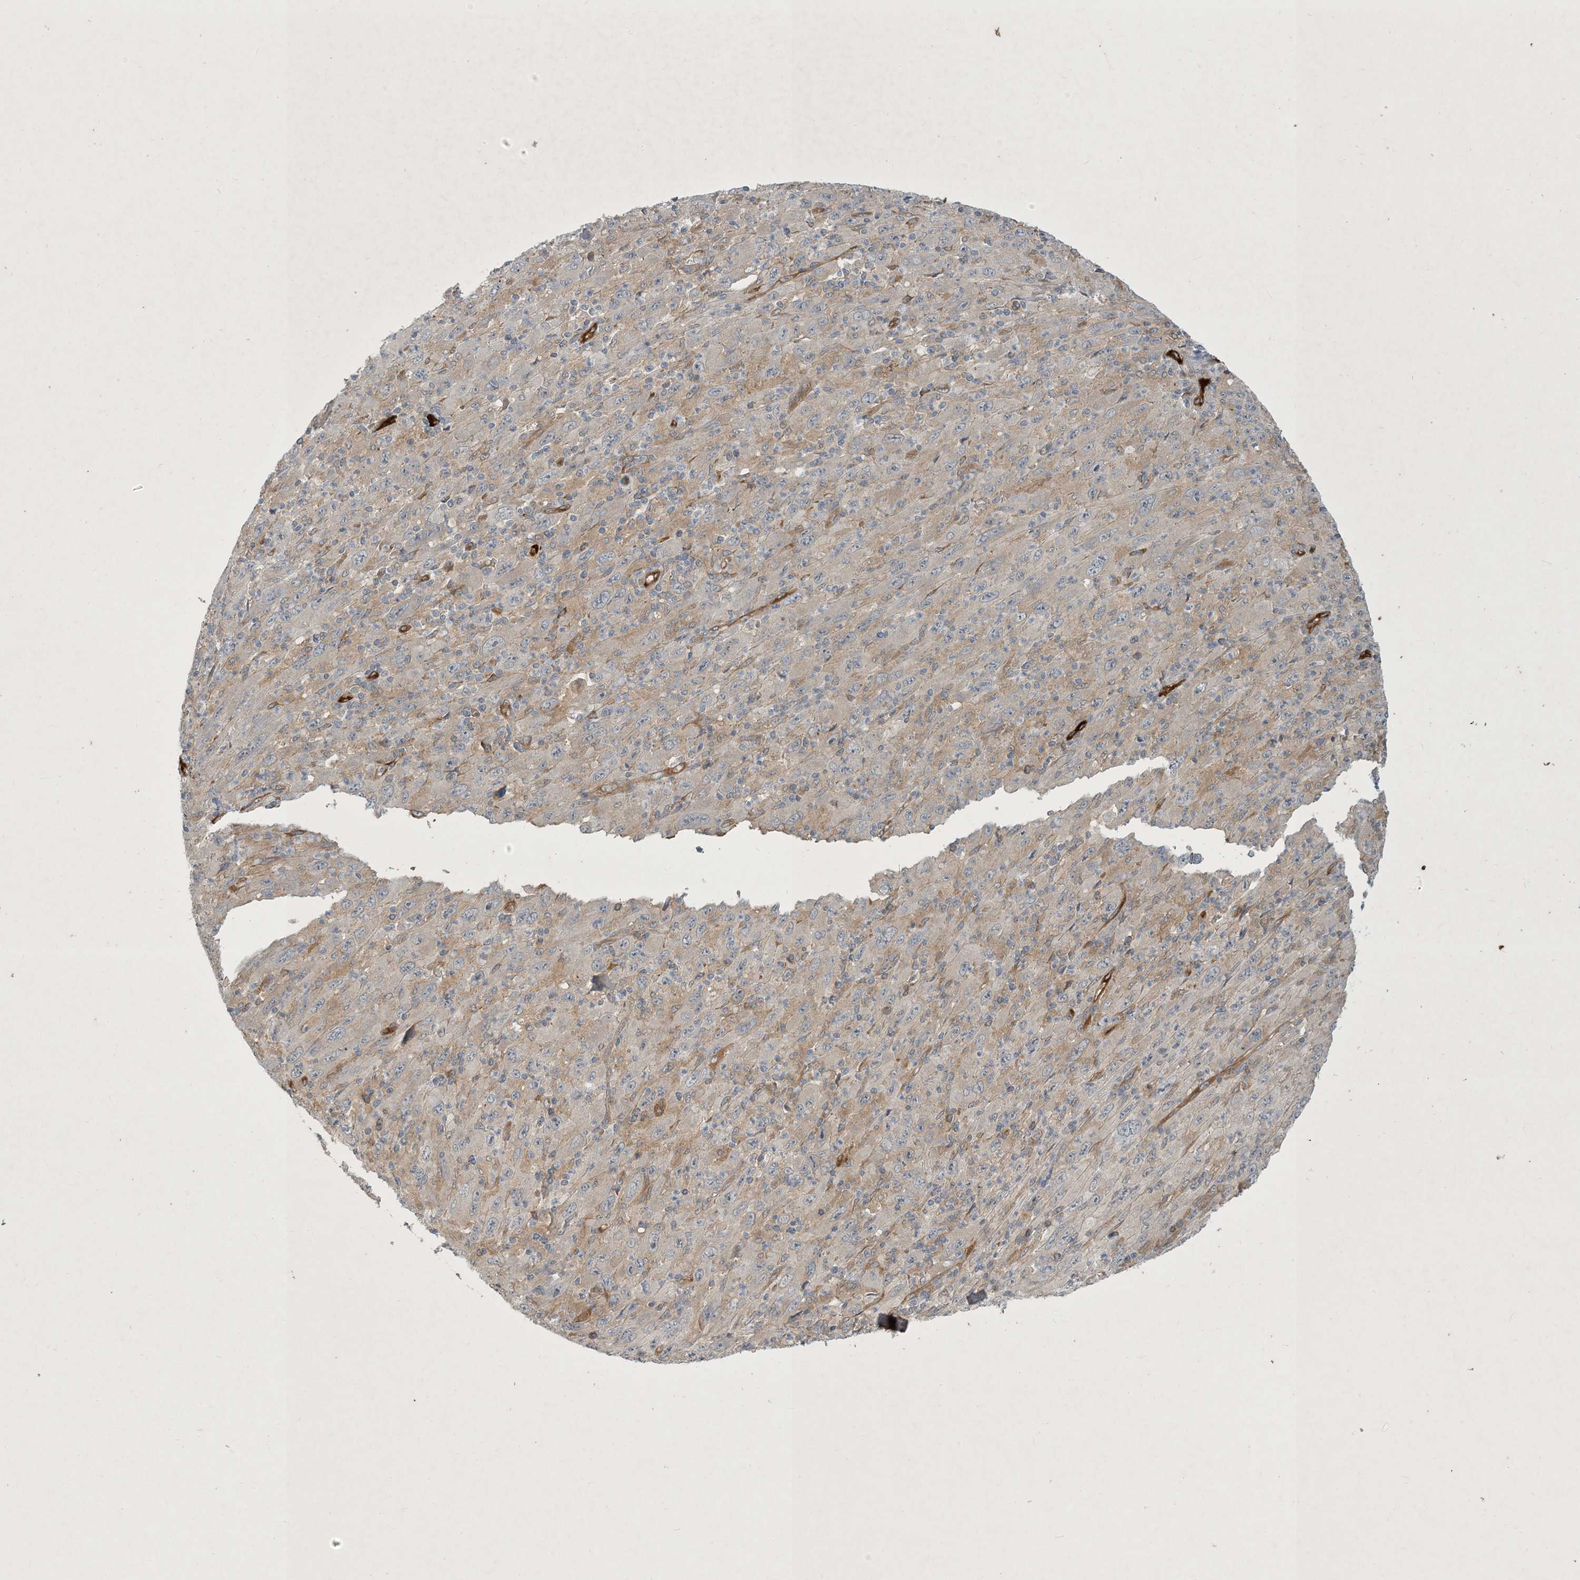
{"staining": {"intensity": "strong", "quantity": "<25%", "location": "cytoplasmic/membranous"}, "tissue": "melanoma", "cell_type": "Tumor cells", "image_type": "cancer", "snomed": [{"axis": "morphology", "description": "Malignant melanoma, Metastatic site"}, {"axis": "topography", "description": "Skin"}], "caption": "Human malignant melanoma (metastatic site) stained for a protein (brown) displays strong cytoplasmic/membranous positive positivity in approximately <25% of tumor cells.", "gene": "CDS1", "patient": {"sex": "female", "age": 56}}